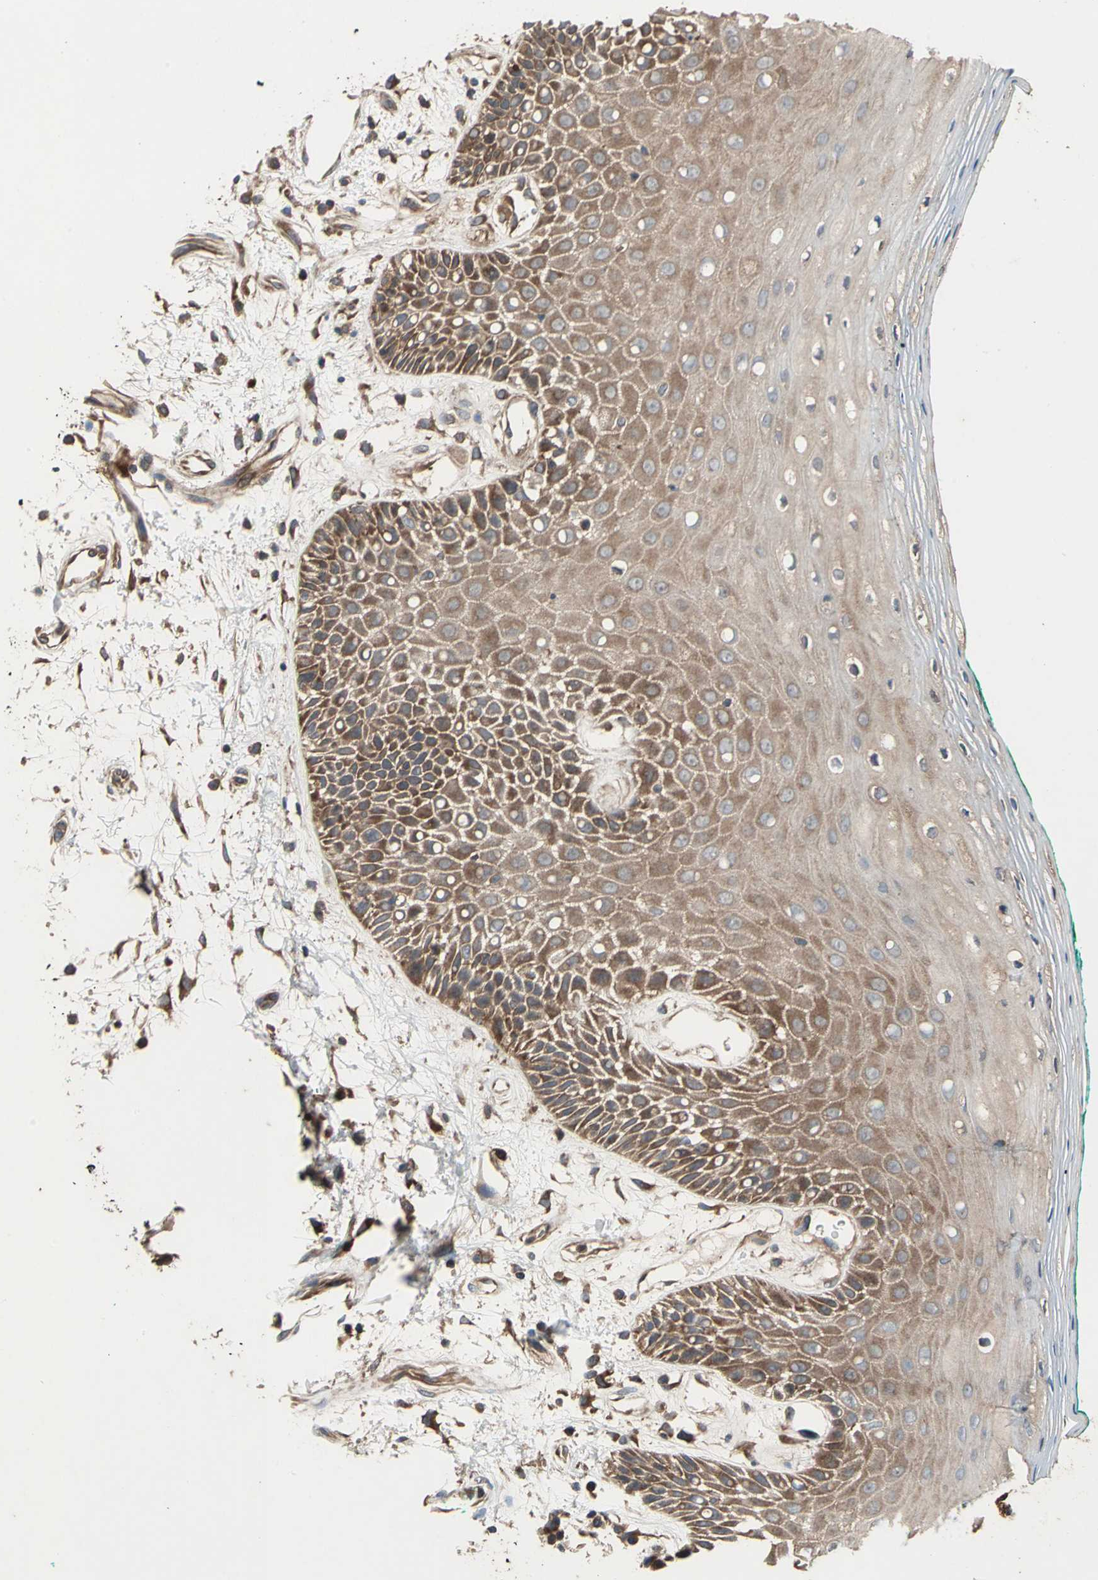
{"staining": {"intensity": "moderate", "quantity": ">75%", "location": "cytoplasmic/membranous"}, "tissue": "oral mucosa", "cell_type": "Squamous epithelial cells", "image_type": "normal", "snomed": [{"axis": "morphology", "description": "Normal tissue, NOS"}, {"axis": "morphology", "description": "Squamous cell carcinoma, NOS"}, {"axis": "topography", "description": "Skeletal muscle"}, {"axis": "topography", "description": "Oral tissue"}, {"axis": "topography", "description": "Head-Neck"}], "caption": "The photomicrograph demonstrates immunohistochemical staining of normal oral mucosa. There is moderate cytoplasmic/membranous positivity is identified in about >75% of squamous epithelial cells. The protein is shown in brown color, while the nuclei are stained blue.", "gene": "CAPN1", "patient": {"sex": "female", "age": 84}}